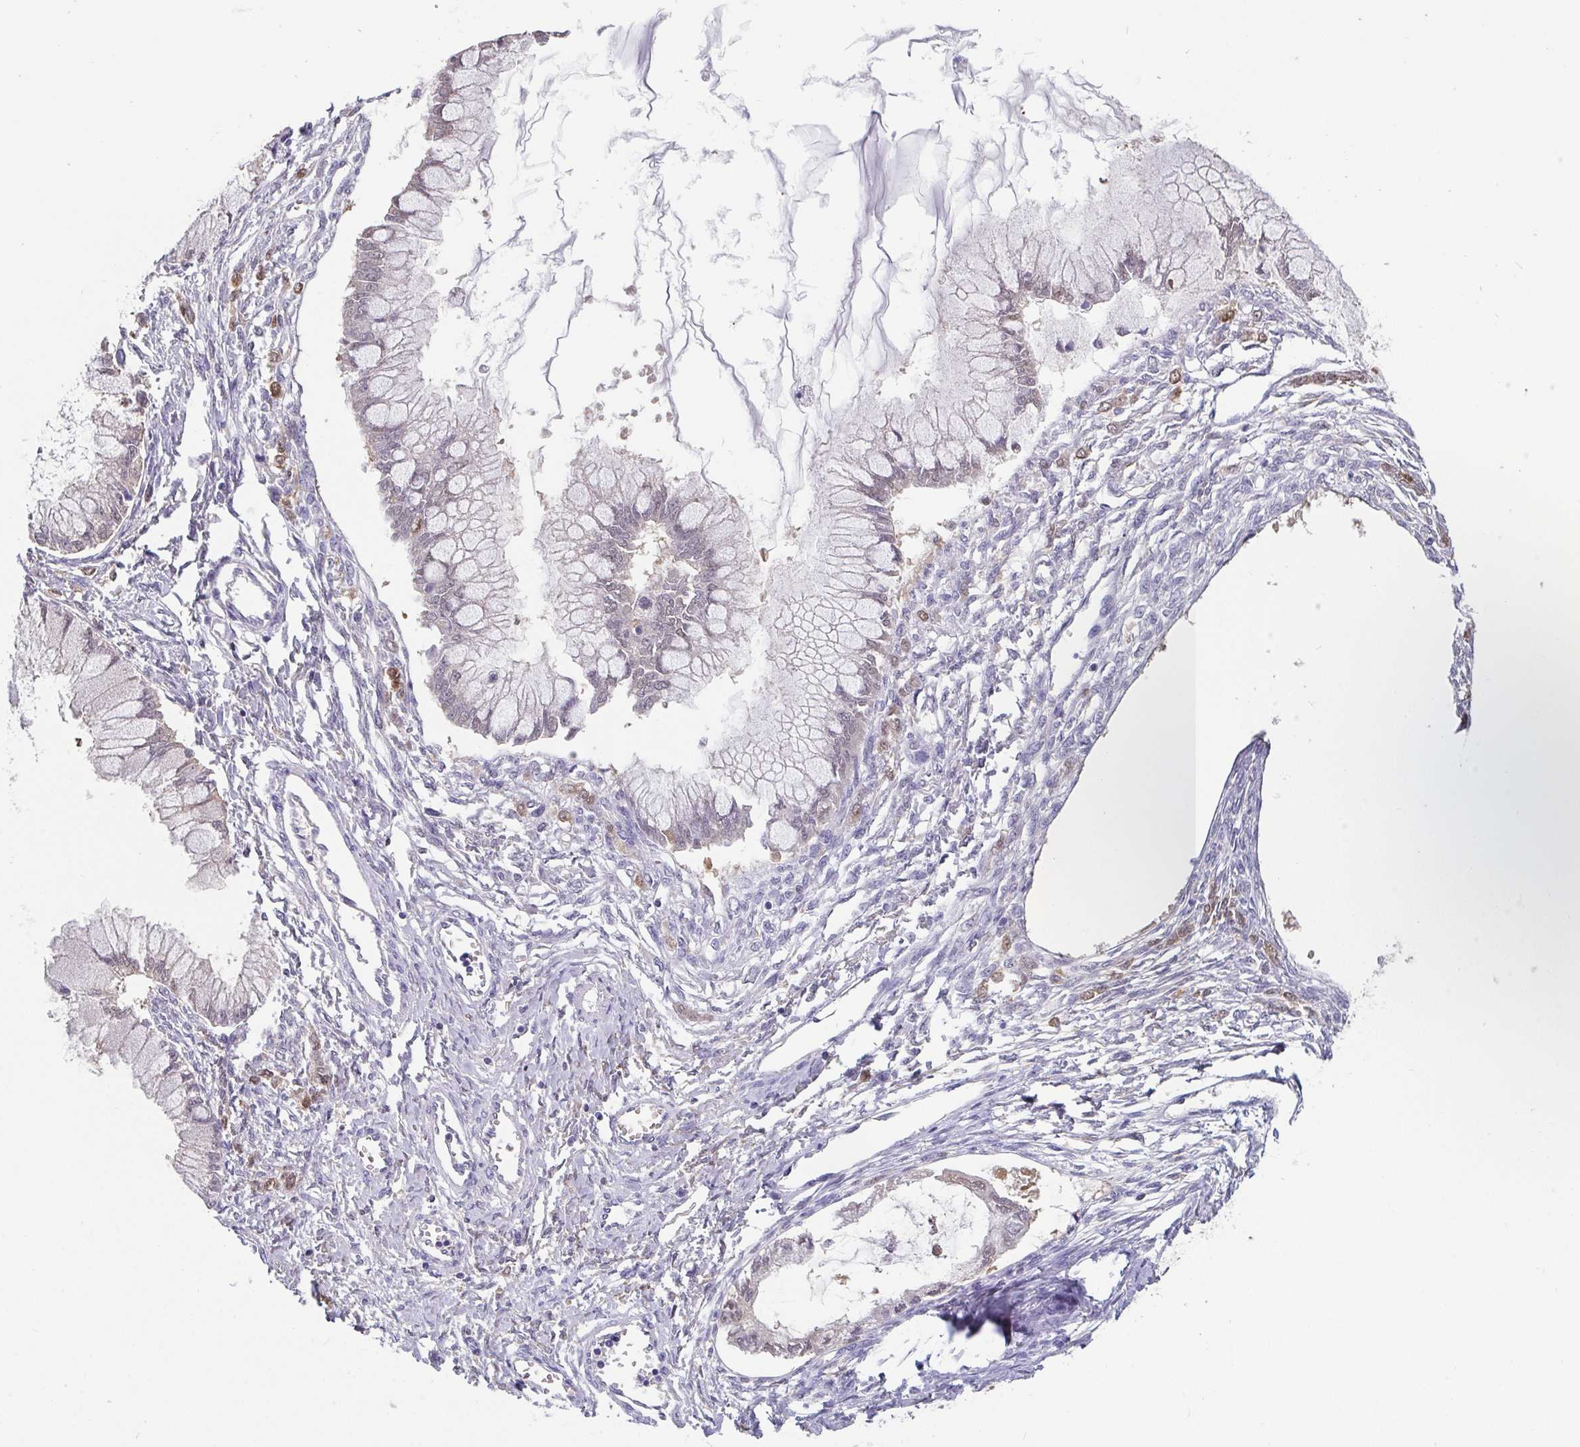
{"staining": {"intensity": "negative", "quantity": "none", "location": "none"}, "tissue": "ovarian cancer", "cell_type": "Tumor cells", "image_type": "cancer", "snomed": [{"axis": "morphology", "description": "Cystadenocarcinoma, mucinous, NOS"}, {"axis": "topography", "description": "Ovary"}], "caption": "IHC of ovarian mucinous cystadenocarcinoma demonstrates no staining in tumor cells.", "gene": "IDH1", "patient": {"sex": "female", "age": 34}}